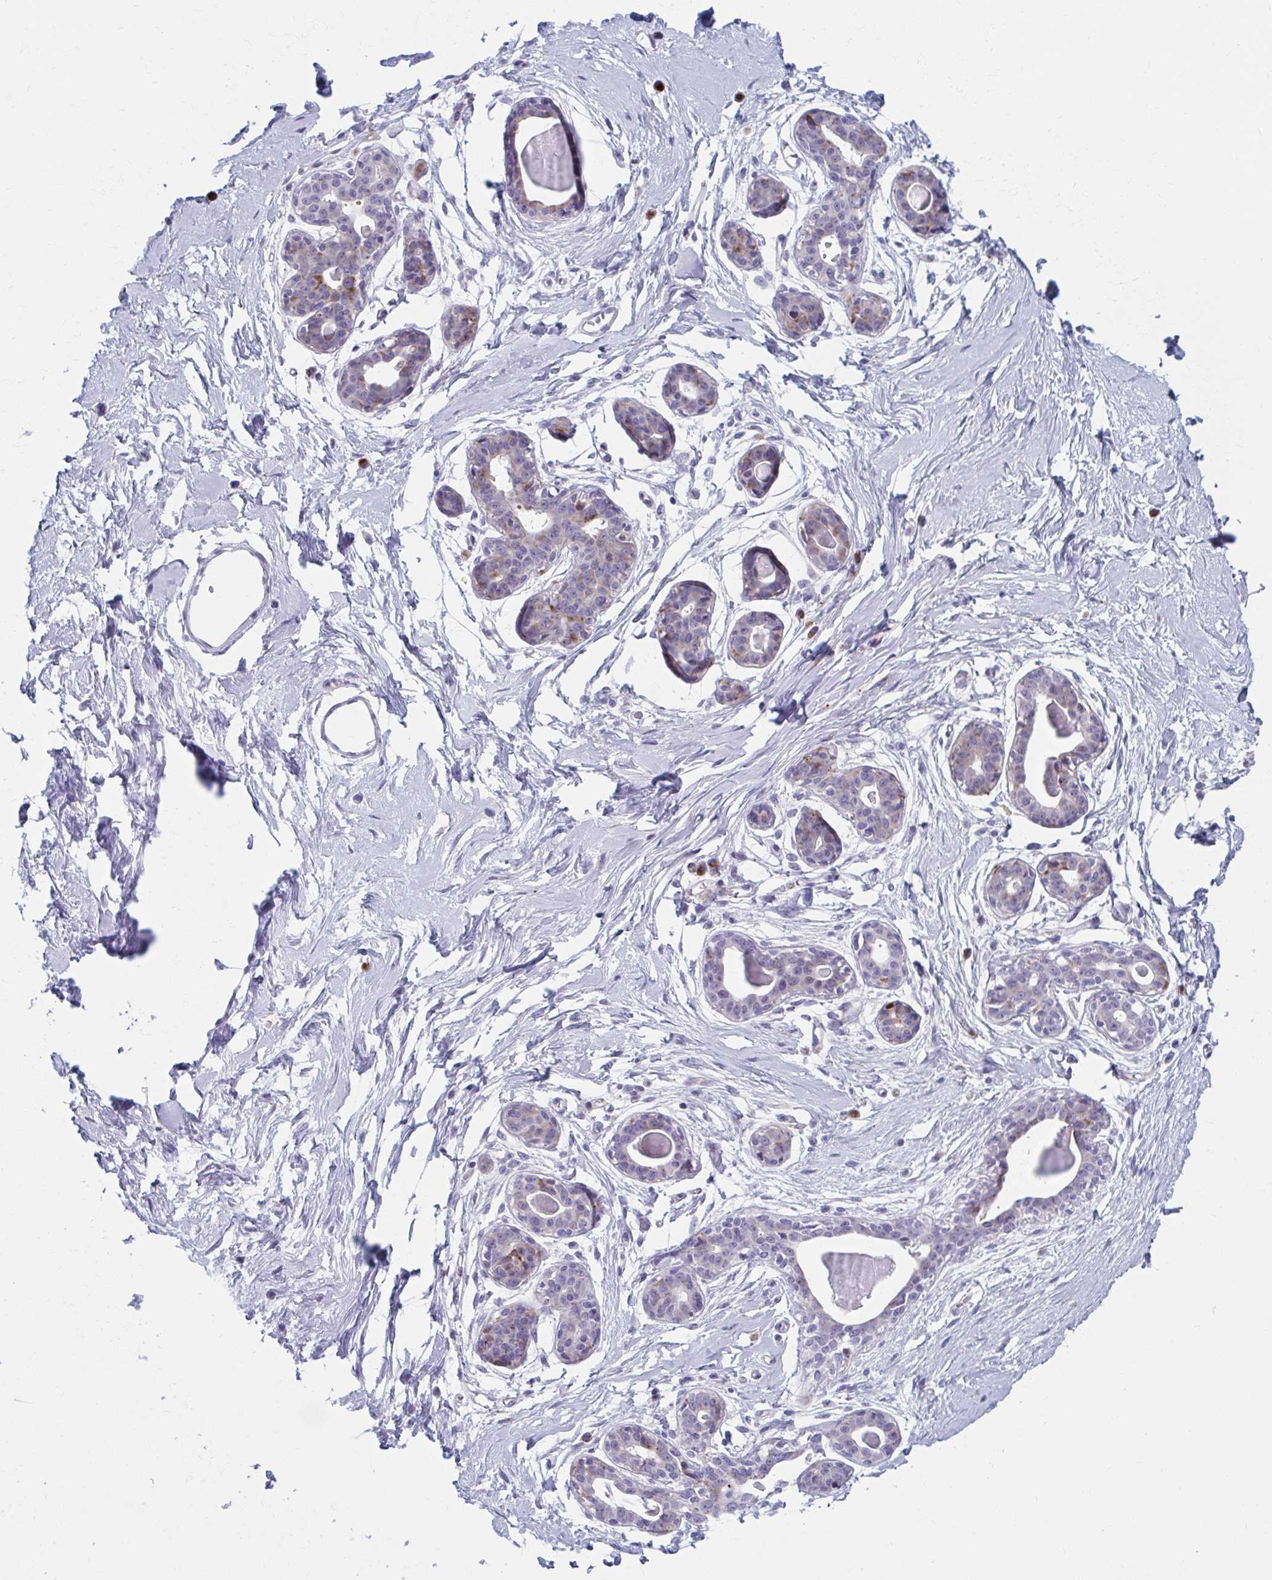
{"staining": {"intensity": "negative", "quantity": "none", "location": "none"}, "tissue": "breast", "cell_type": "Adipocytes", "image_type": "normal", "snomed": [{"axis": "morphology", "description": "Normal tissue, NOS"}, {"axis": "topography", "description": "Breast"}], "caption": "Immunohistochemical staining of normal human breast exhibits no significant staining in adipocytes.", "gene": "OLFM2", "patient": {"sex": "female", "age": 45}}